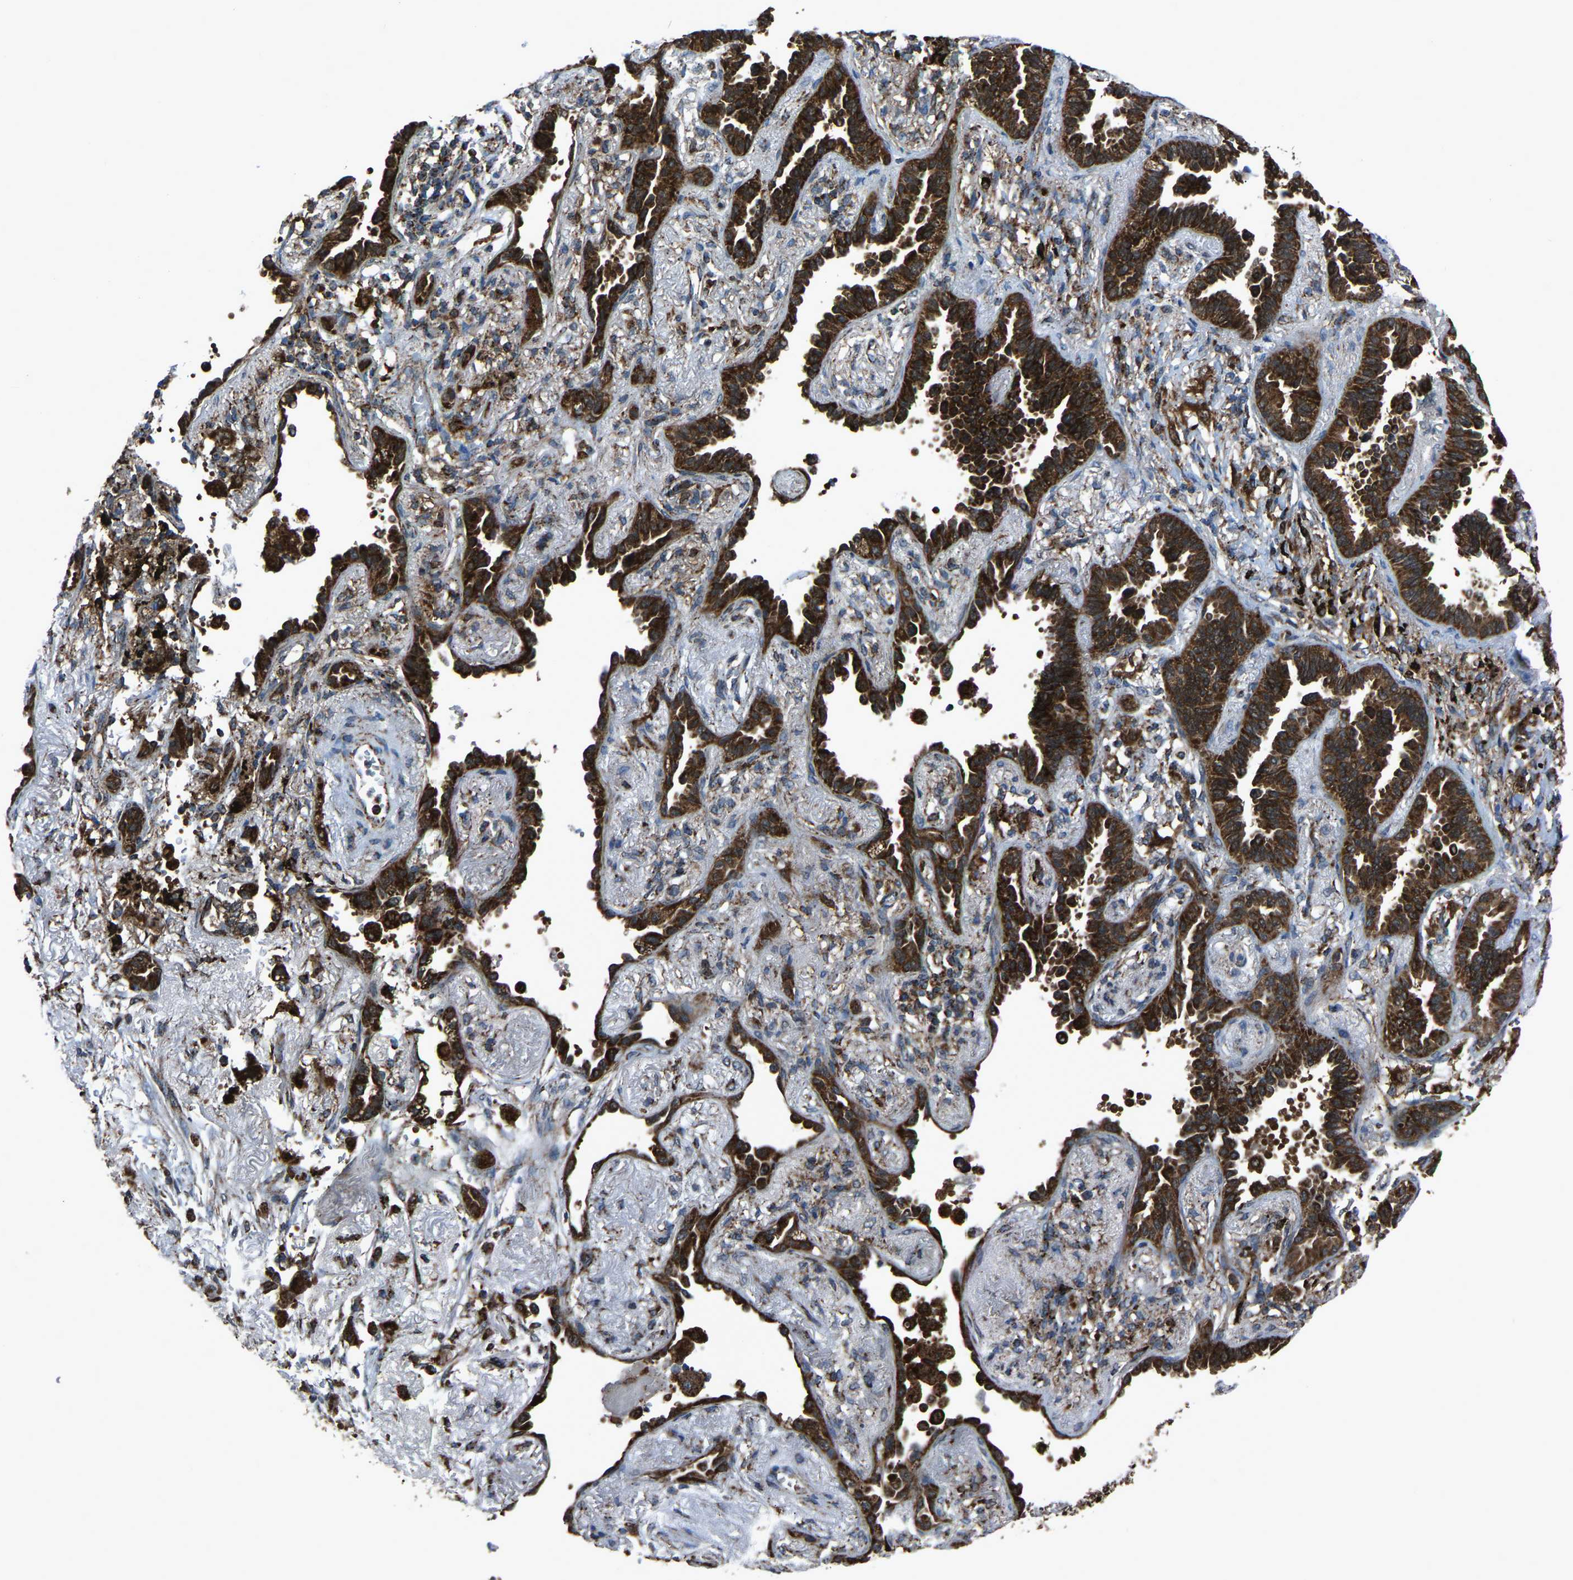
{"staining": {"intensity": "strong", "quantity": ">75%", "location": "cytoplasmic/membranous"}, "tissue": "lung cancer", "cell_type": "Tumor cells", "image_type": "cancer", "snomed": [{"axis": "morphology", "description": "Adenocarcinoma, NOS"}, {"axis": "topography", "description": "Lung"}], "caption": "Immunohistochemistry (IHC) of human lung cancer (adenocarcinoma) reveals high levels of strong cytoplasmic/membranous expression in about >75% of tumor cells.", "gene": "AKR1A1", "patient": {"sex": "male", "age": 59}}